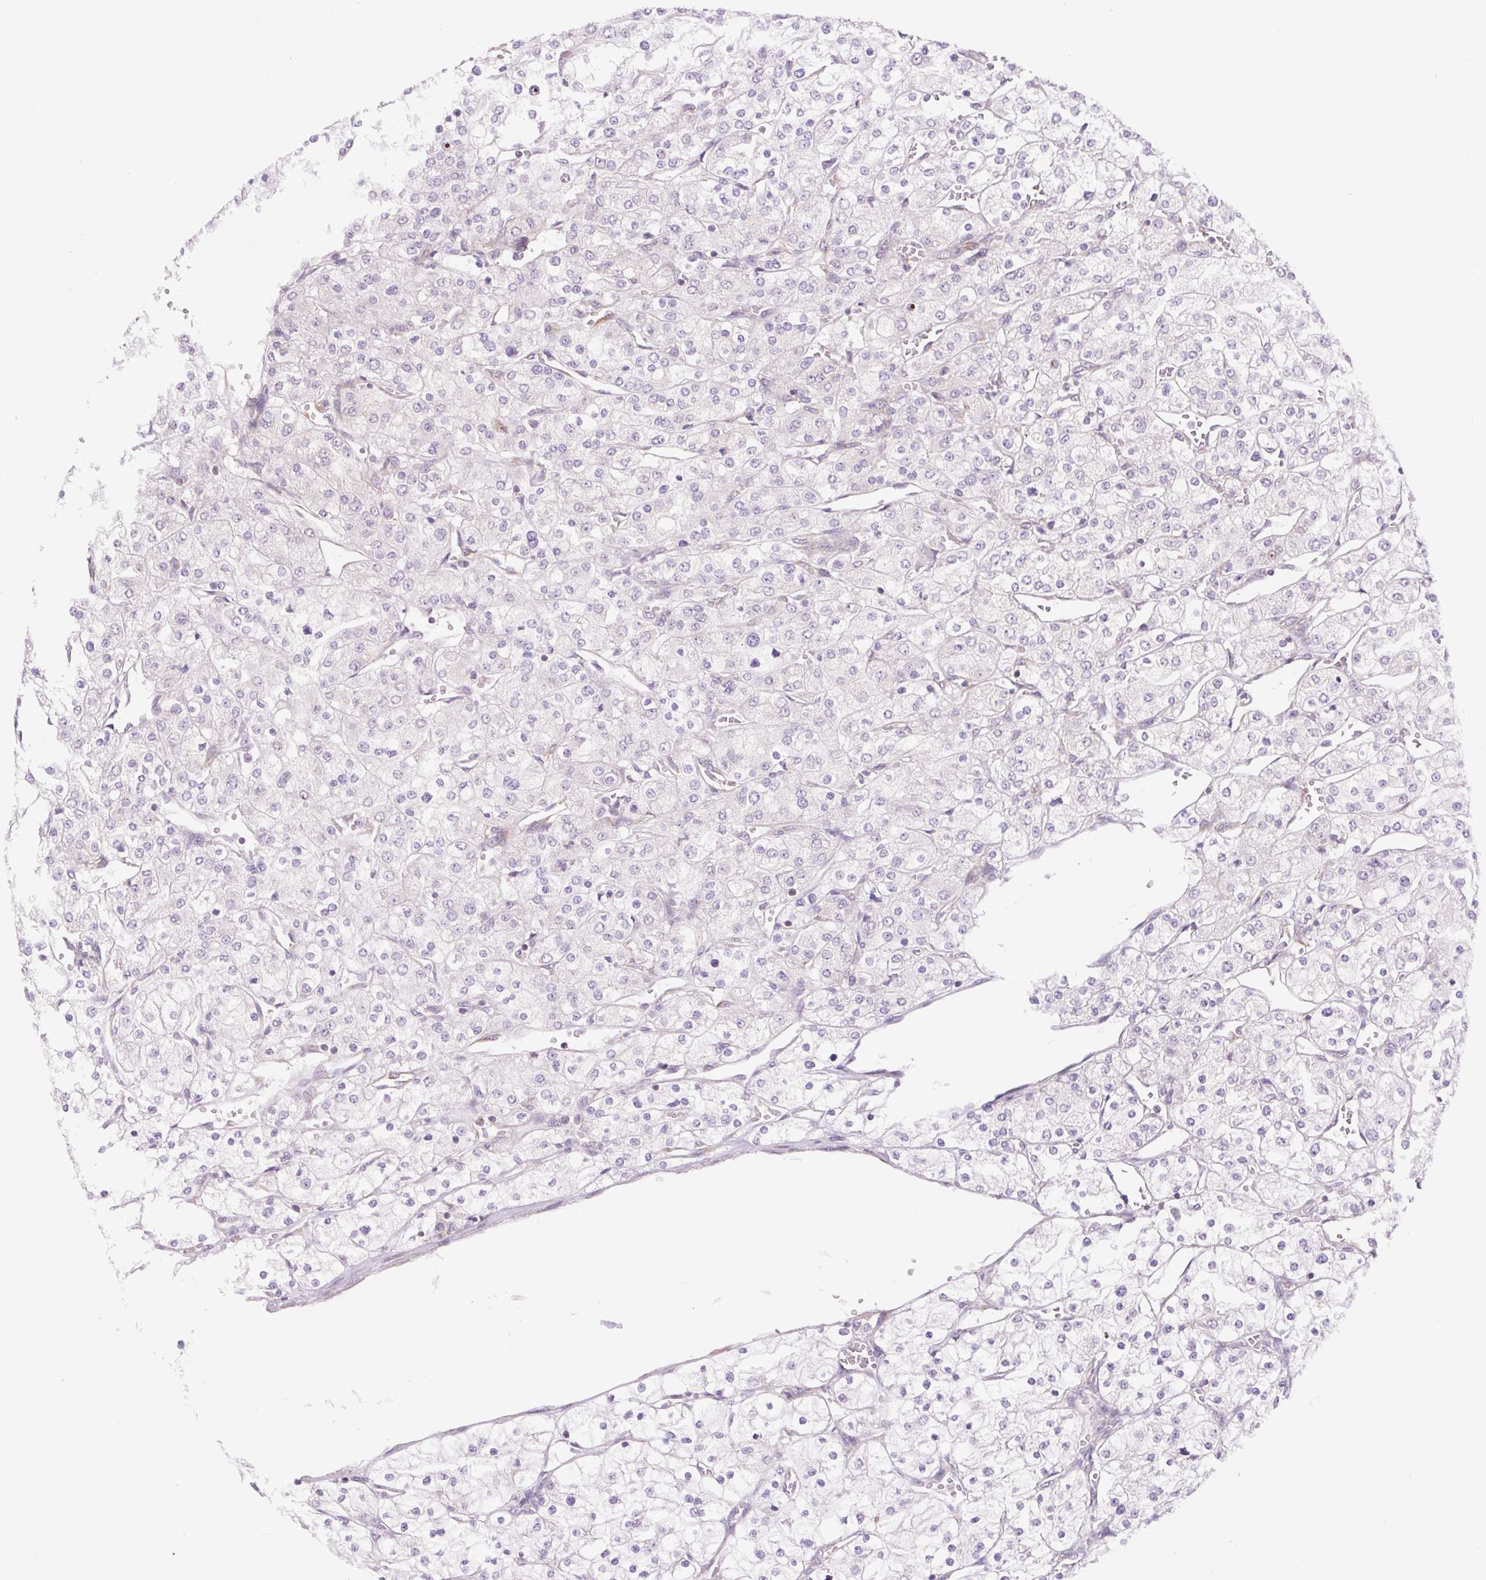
{"staining": {"intensity": "negative", "quantity": "none", "location": "none"}, "tissue": "renal cancer", "cell_type": "Tumor cells", "image_type": "cancer", "snomed": [{"axis": "morphology", "description": "Adenocarcinoma, NOS"}, {"axis": "topography", "description": "Kidney"}], "caption": "Immunohistochemical staining of human adenocarcinoma (renal) shows no significant staining in tumor cells.", "gene": "MINK1", "patient": {"sex": "male", "age": 80}}